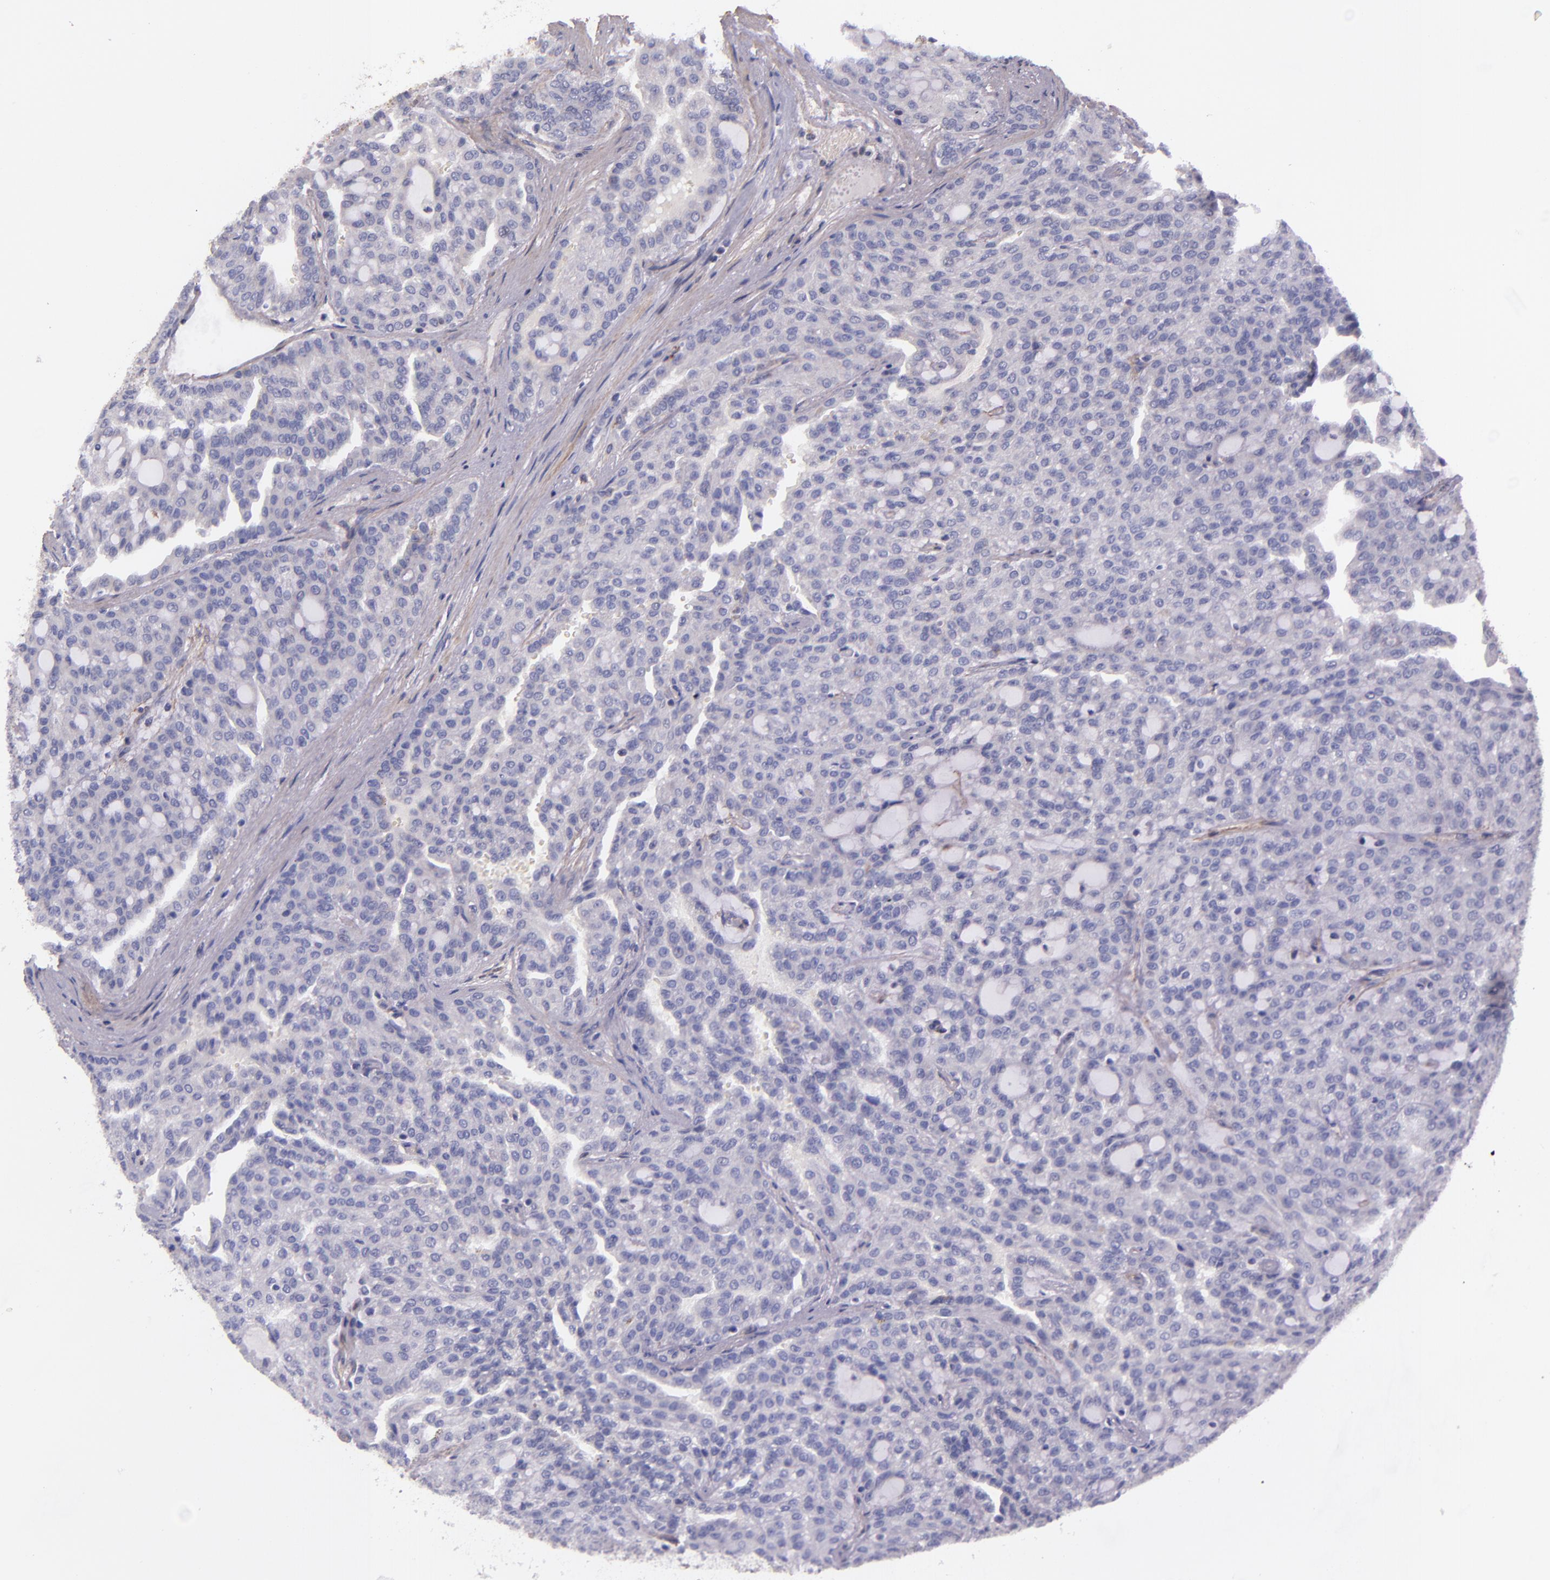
{"staining": {"intensity": "weak", "quantity": "<25%", "location": "cytoplasmic/membranous"}, "tissue": "renal cancer", "cell_type": "Tumor cells", "image_type": "cancer", "snomed": [{"axis": "morphology", "description": "Adenocarcinoma, NOS"}, {"axis": "topography", "description": "Kidney"}], "caption": "Tumor cells are negative for protein expression in human renal adenocarcinoma.", "gene": "IDH3G", "patient": {"sex": "male", "age": 63}}